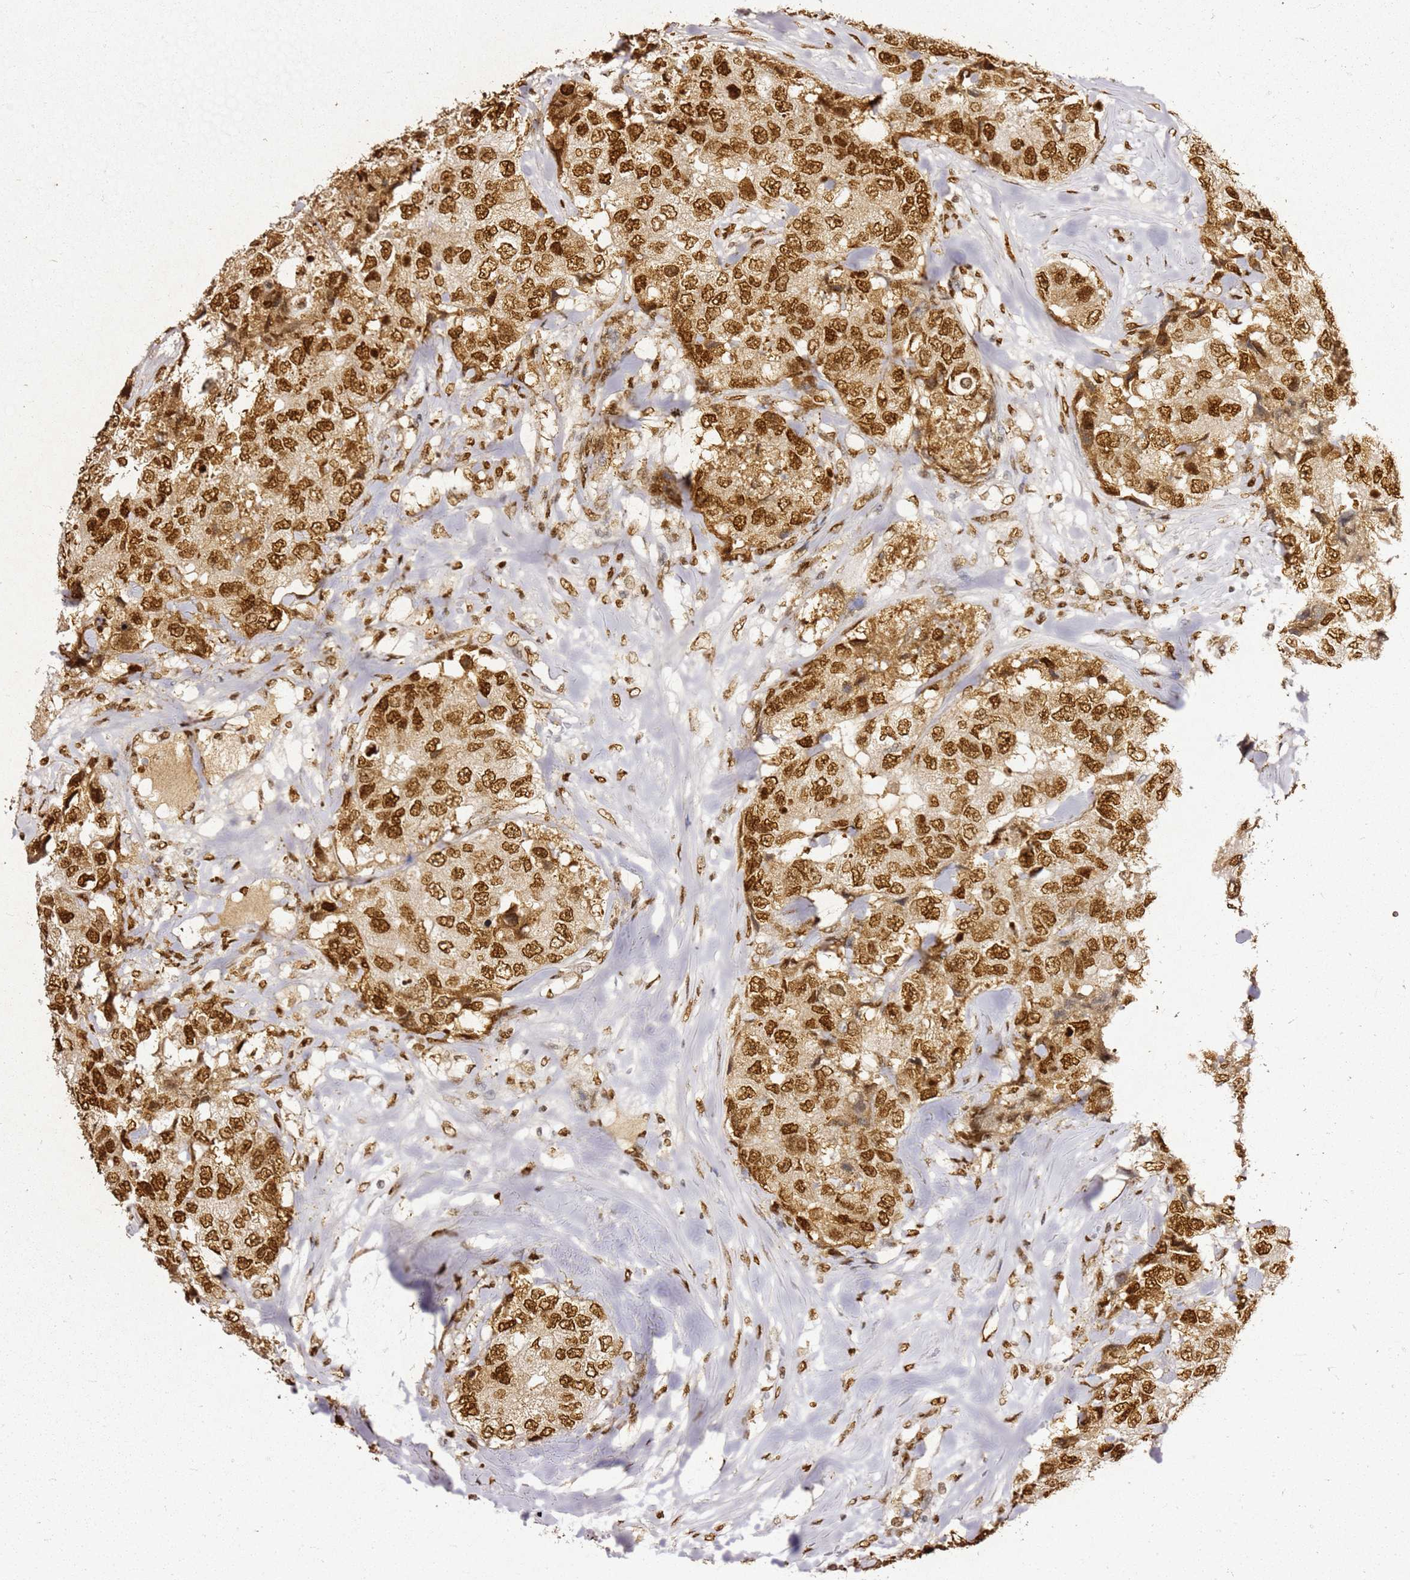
{"staining": {"intensity": "strong", "quantity": ">75%", "location": "nuclear"}, "tissue": "breast cancer", "cell_type": "Tumor cells", "image_type": "cancer", "snomed": [{"axis": "morphology", "description": "Duct carcinoma"}, {"axis": "topography", "description": "Breast"}], "caption": "Approximately >75% of tumor cells in human breast intraductal carcinoma exhibit strong nuclear protein positivity as visualized by brown immunohistochemical staining.", "gene": "APEX1", "patient": {"sex": "female", "age": 62}}